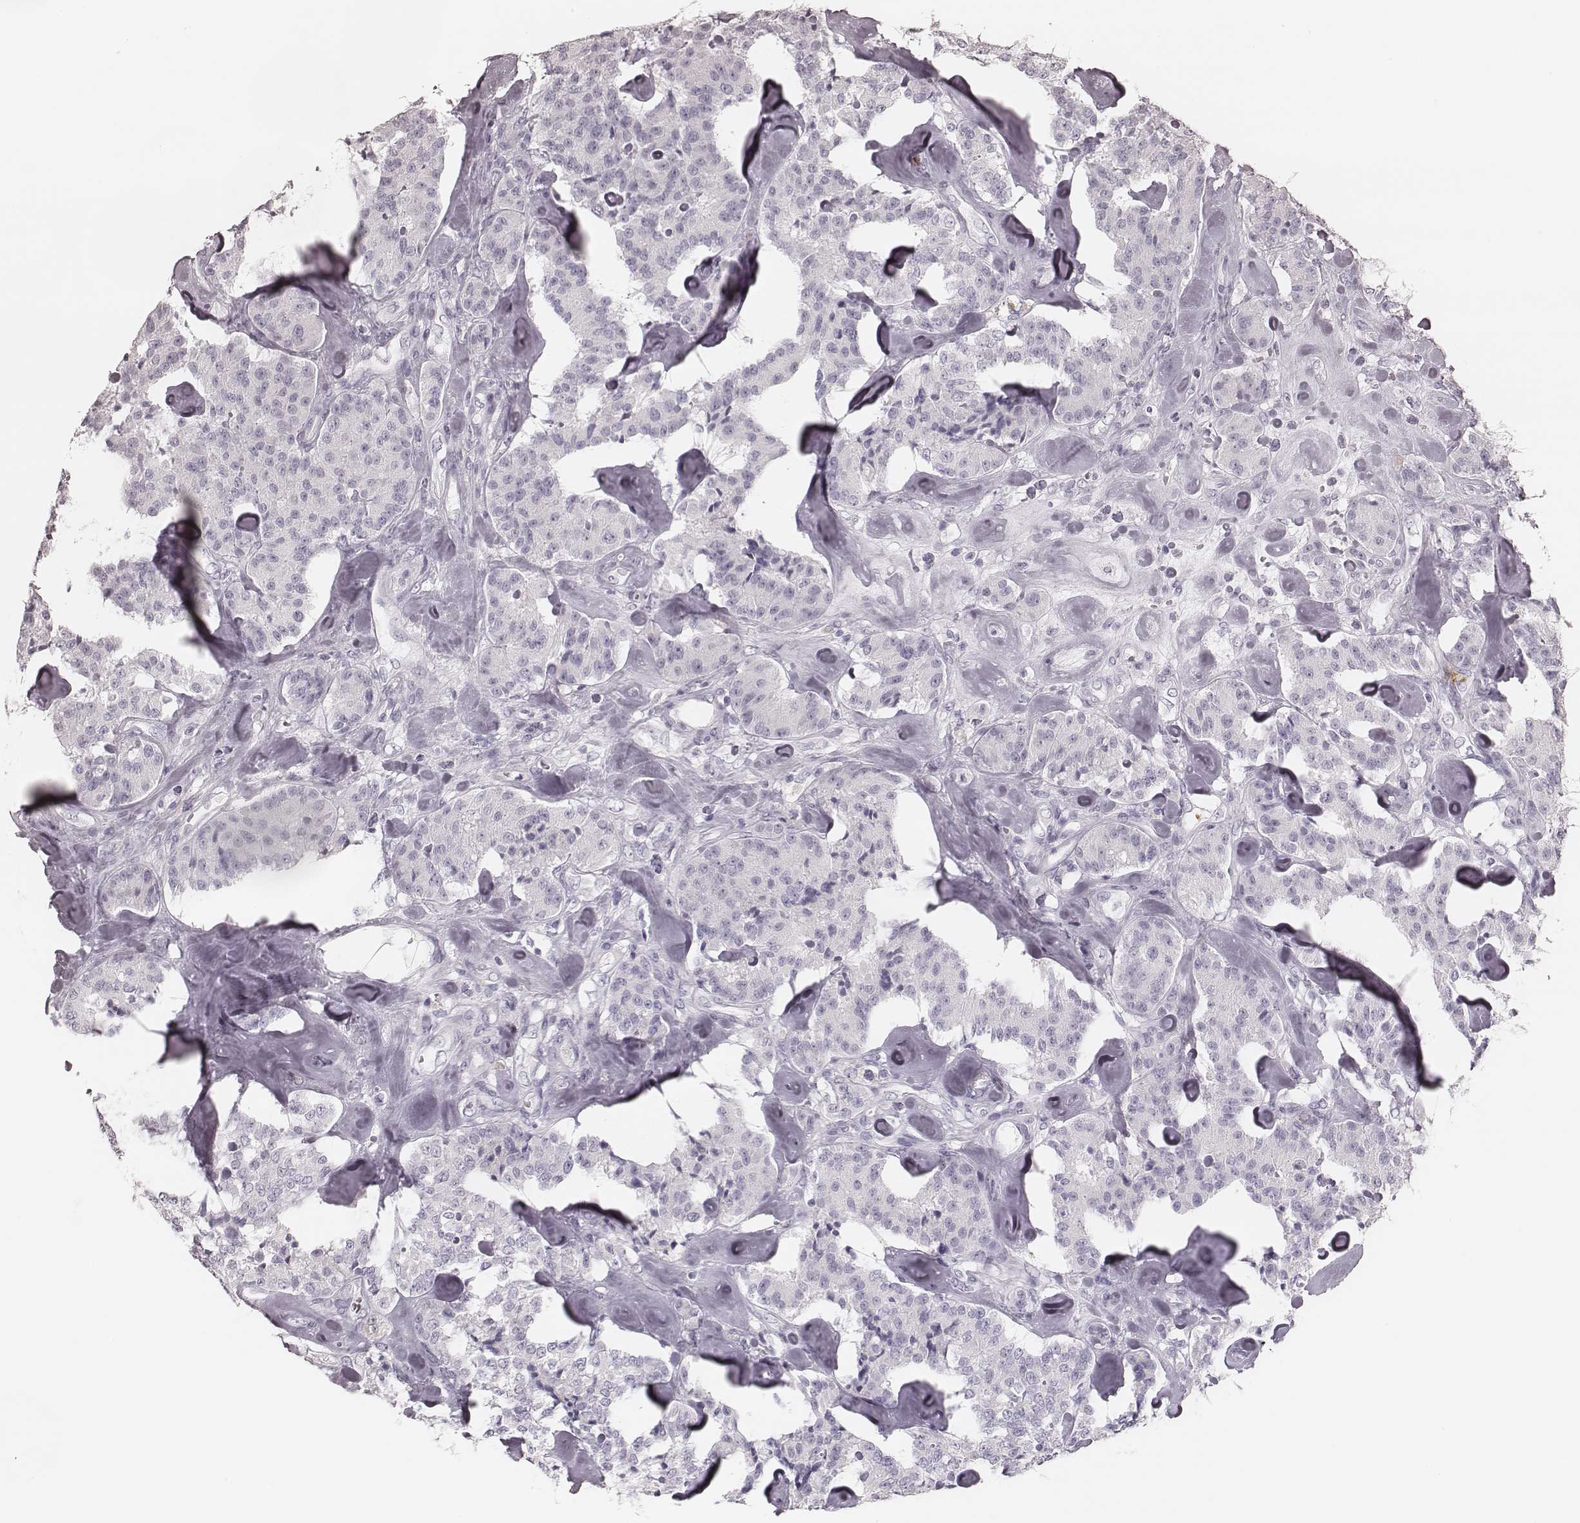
{"staining": {"intensity": "negative", "quantity": "none", "location": "none"}, "tissue": "carcinoid", "cell_type": "Tumor cells", "image_type": "cancer", "snomed": [{"axis": "morphology", "description": "Carcinoid, malignant, NOS"}, {"axis": "topography", "description": "Pancreas"}], "caption": "An image of carcinoid stained for a protein exhibits no brown staining in tumor cells.", "gene": "ELANE", "patient": {"sex": "male", "age": 41}}